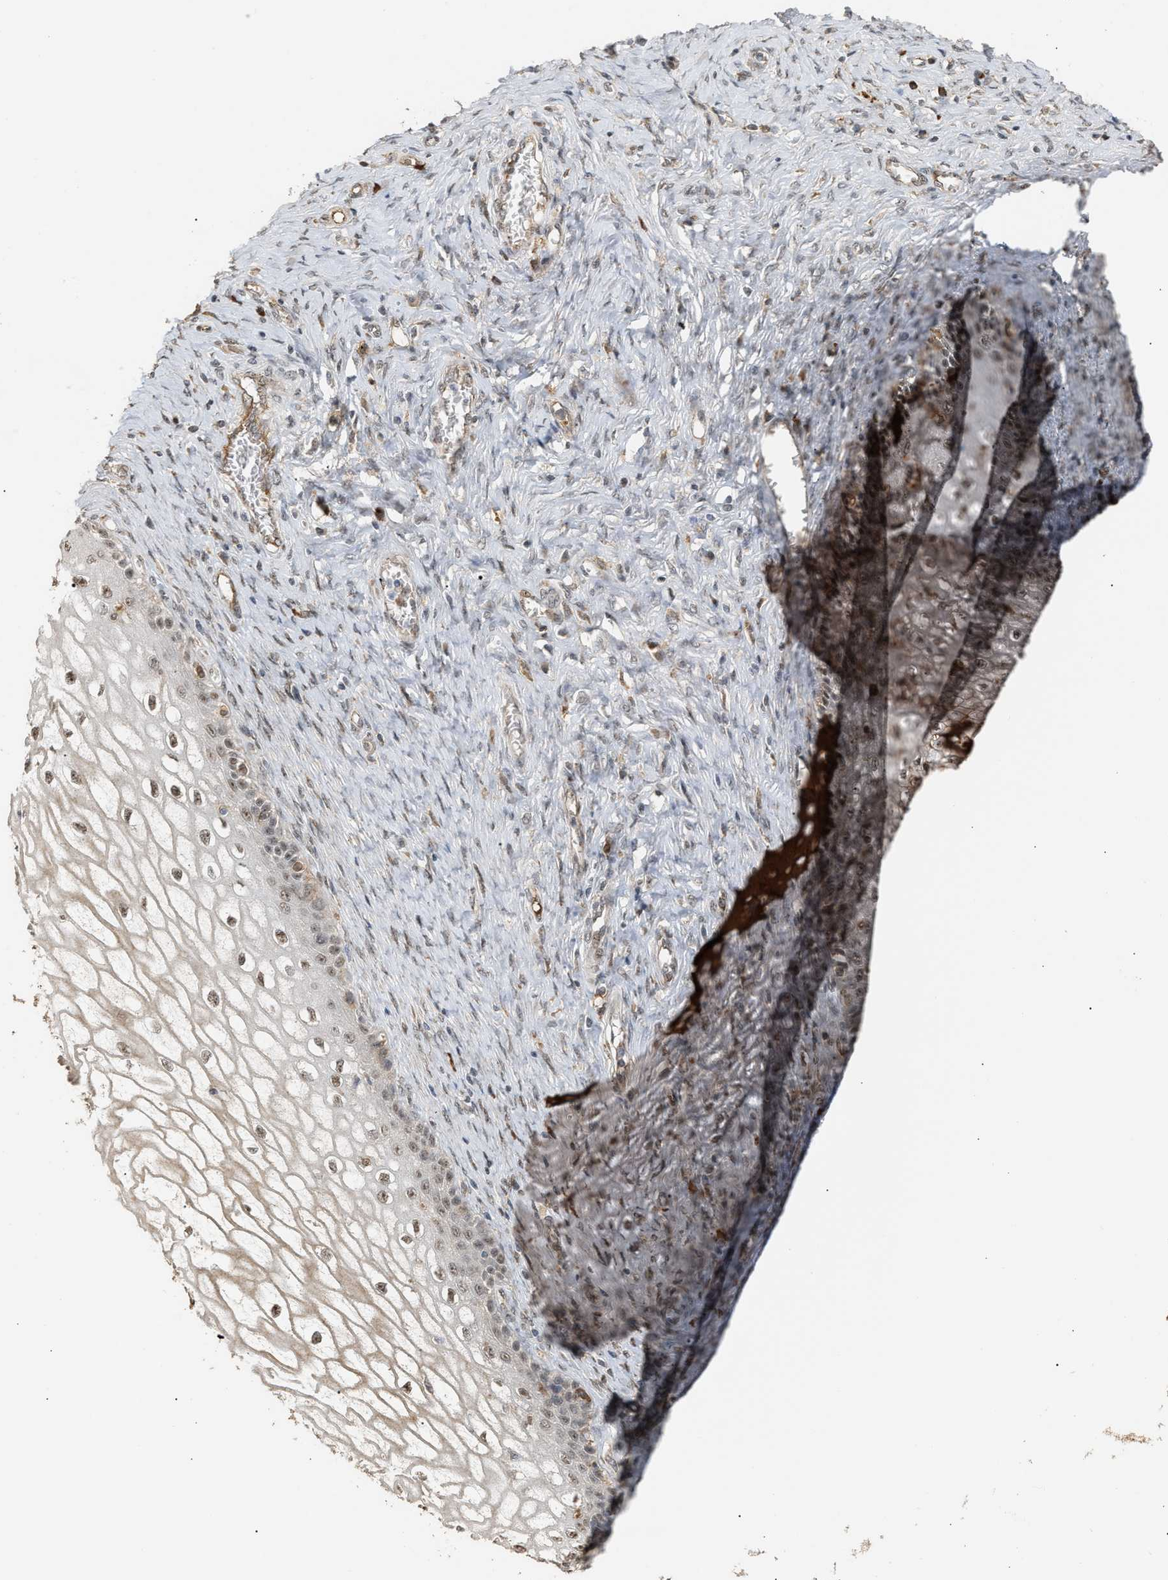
{"staining": {"intensity": "weak", "quantity": ">75%", "location": "nuclear"}, "tissue": "cervical cancer", "cell_type": "Tumor cells", "image_type": "cancer", "snomed": [{"axis": "morphology", "description": "Adenocarcinoma, NOS"}, {"axis": "topography", "description": "Cervix"}], "caption": "Immunohistochemical staining of human cervical cancer shows low levels of weak nuclear staining in approximately >75% of tumor cells.", "gene": "ZFAND5", "patient": {"sex": "female", "age": 44}}